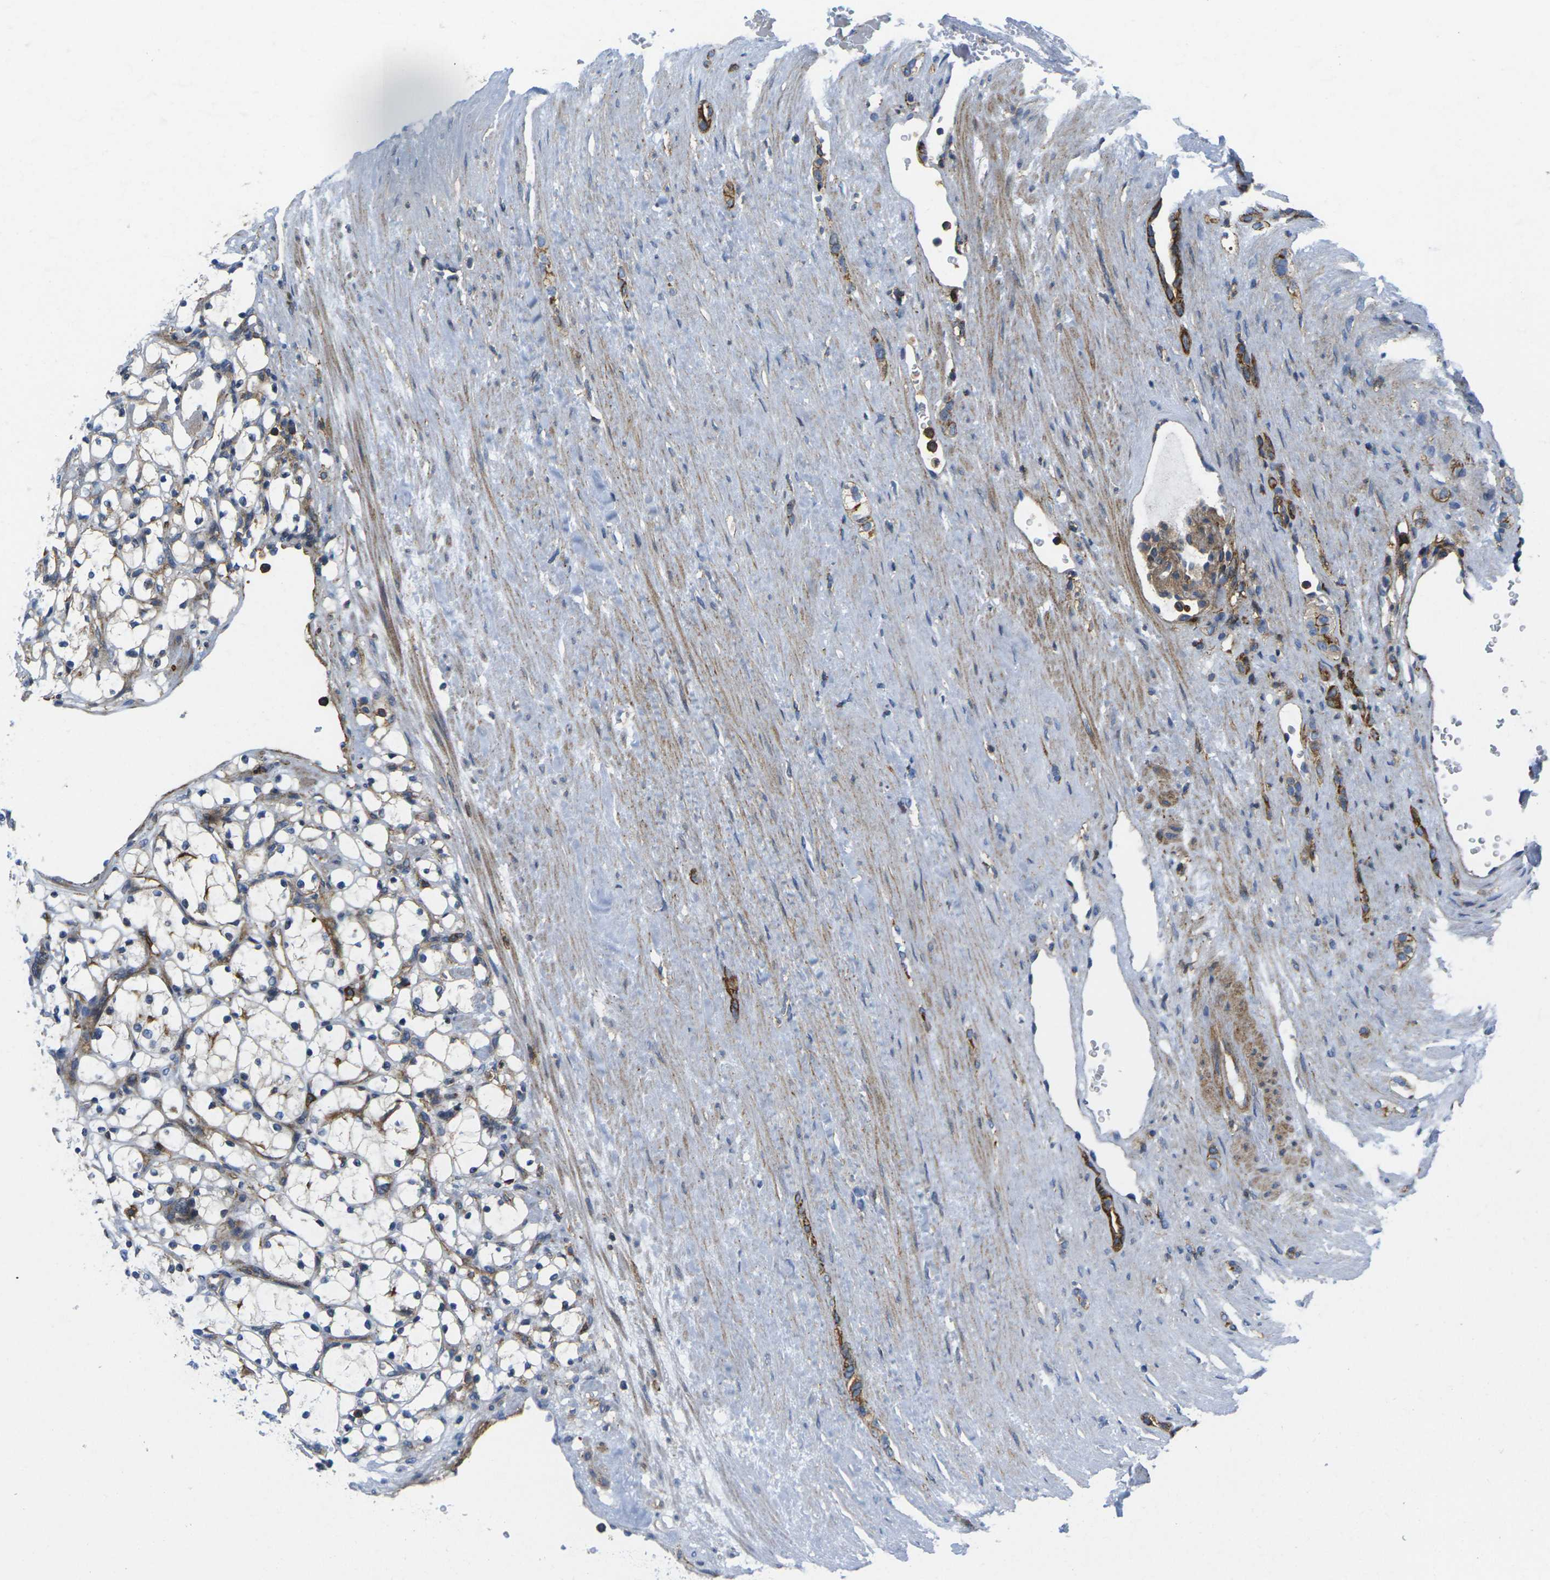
{"staining": {"intensity": "negative", "quantity": "none", "location": "none"}, "tissue": "renal cancer", "cell_type": "Tumor cells", "image_type": "cancer", "snomed": [{"axis": "morphology", "description": "Adenocarcinoma, NOS"}, {"axis": "topography", "description": "Kidney"}], "caption": "High magnification brightfield microscopy of renal adenocarcinoma stained with DAB (brown) and counterstained with hematoxylin (blue): tumor cells show no significant positivity.", "gene": "IQGAP1", "patient": {"sex": "female", "age": 69}}